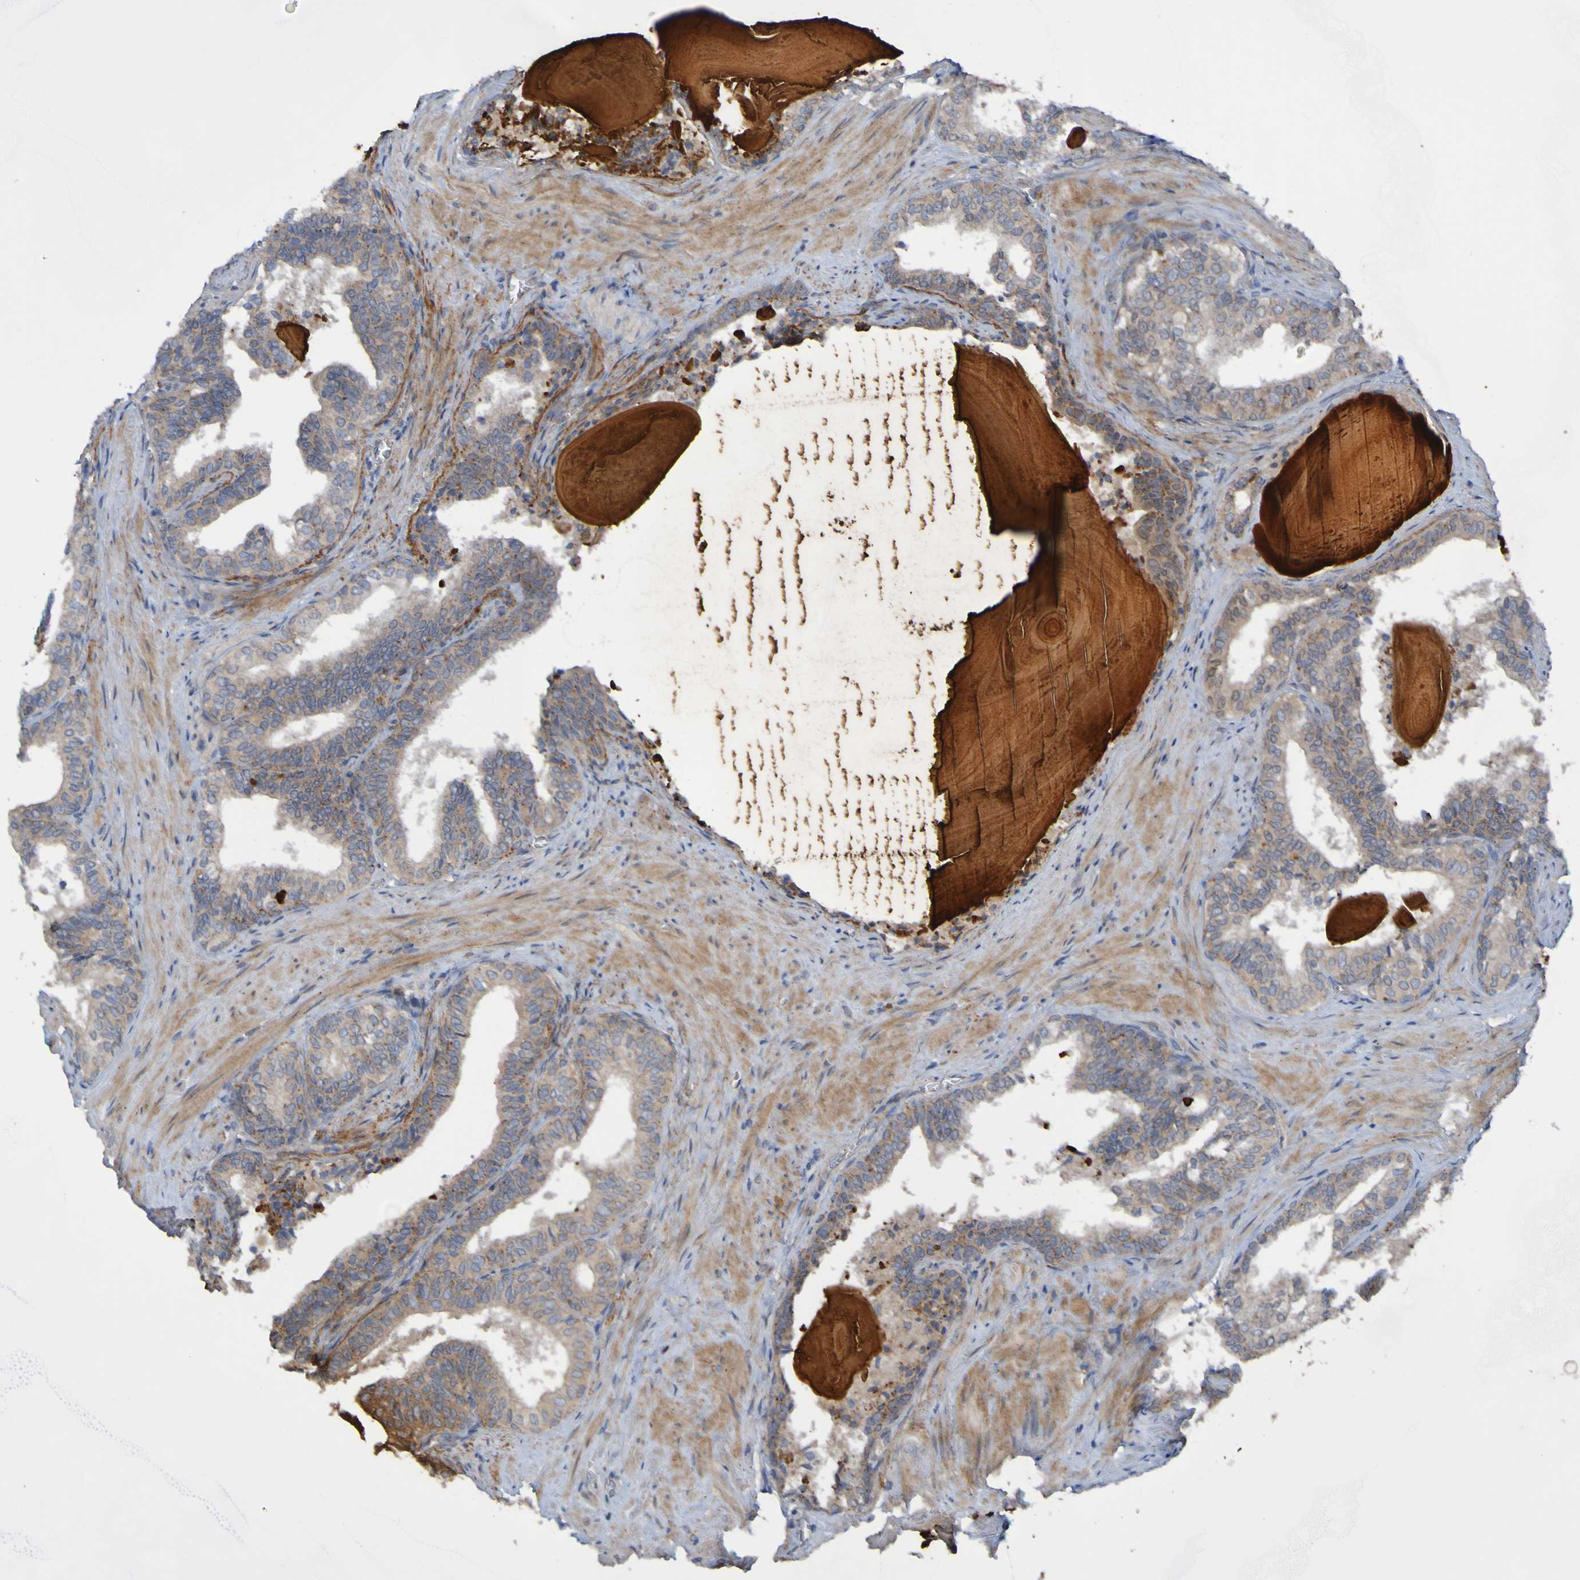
{"staining": {"intensity": "weak", "quantity": ">75%", "location": "cytoplasmic/membranous"}, "tissue": "prostate cancer", "cell_type": "Tumor cells", "image_type": "cancer", "snomed": [{"axis": "morphology", "description": "Adenocarcinoma, Low grade"}, {"axis": "topography", "description": "Prostate"}], "caption": "A histopathology image showing weak cytoplasmic/membranous positivity in about >75% of tumor cells in prostate cancer, as visualized by brown immunohistochemical staining.", "gene": "ANGPT4", "patient": {"sex": "male", "age": 60}}